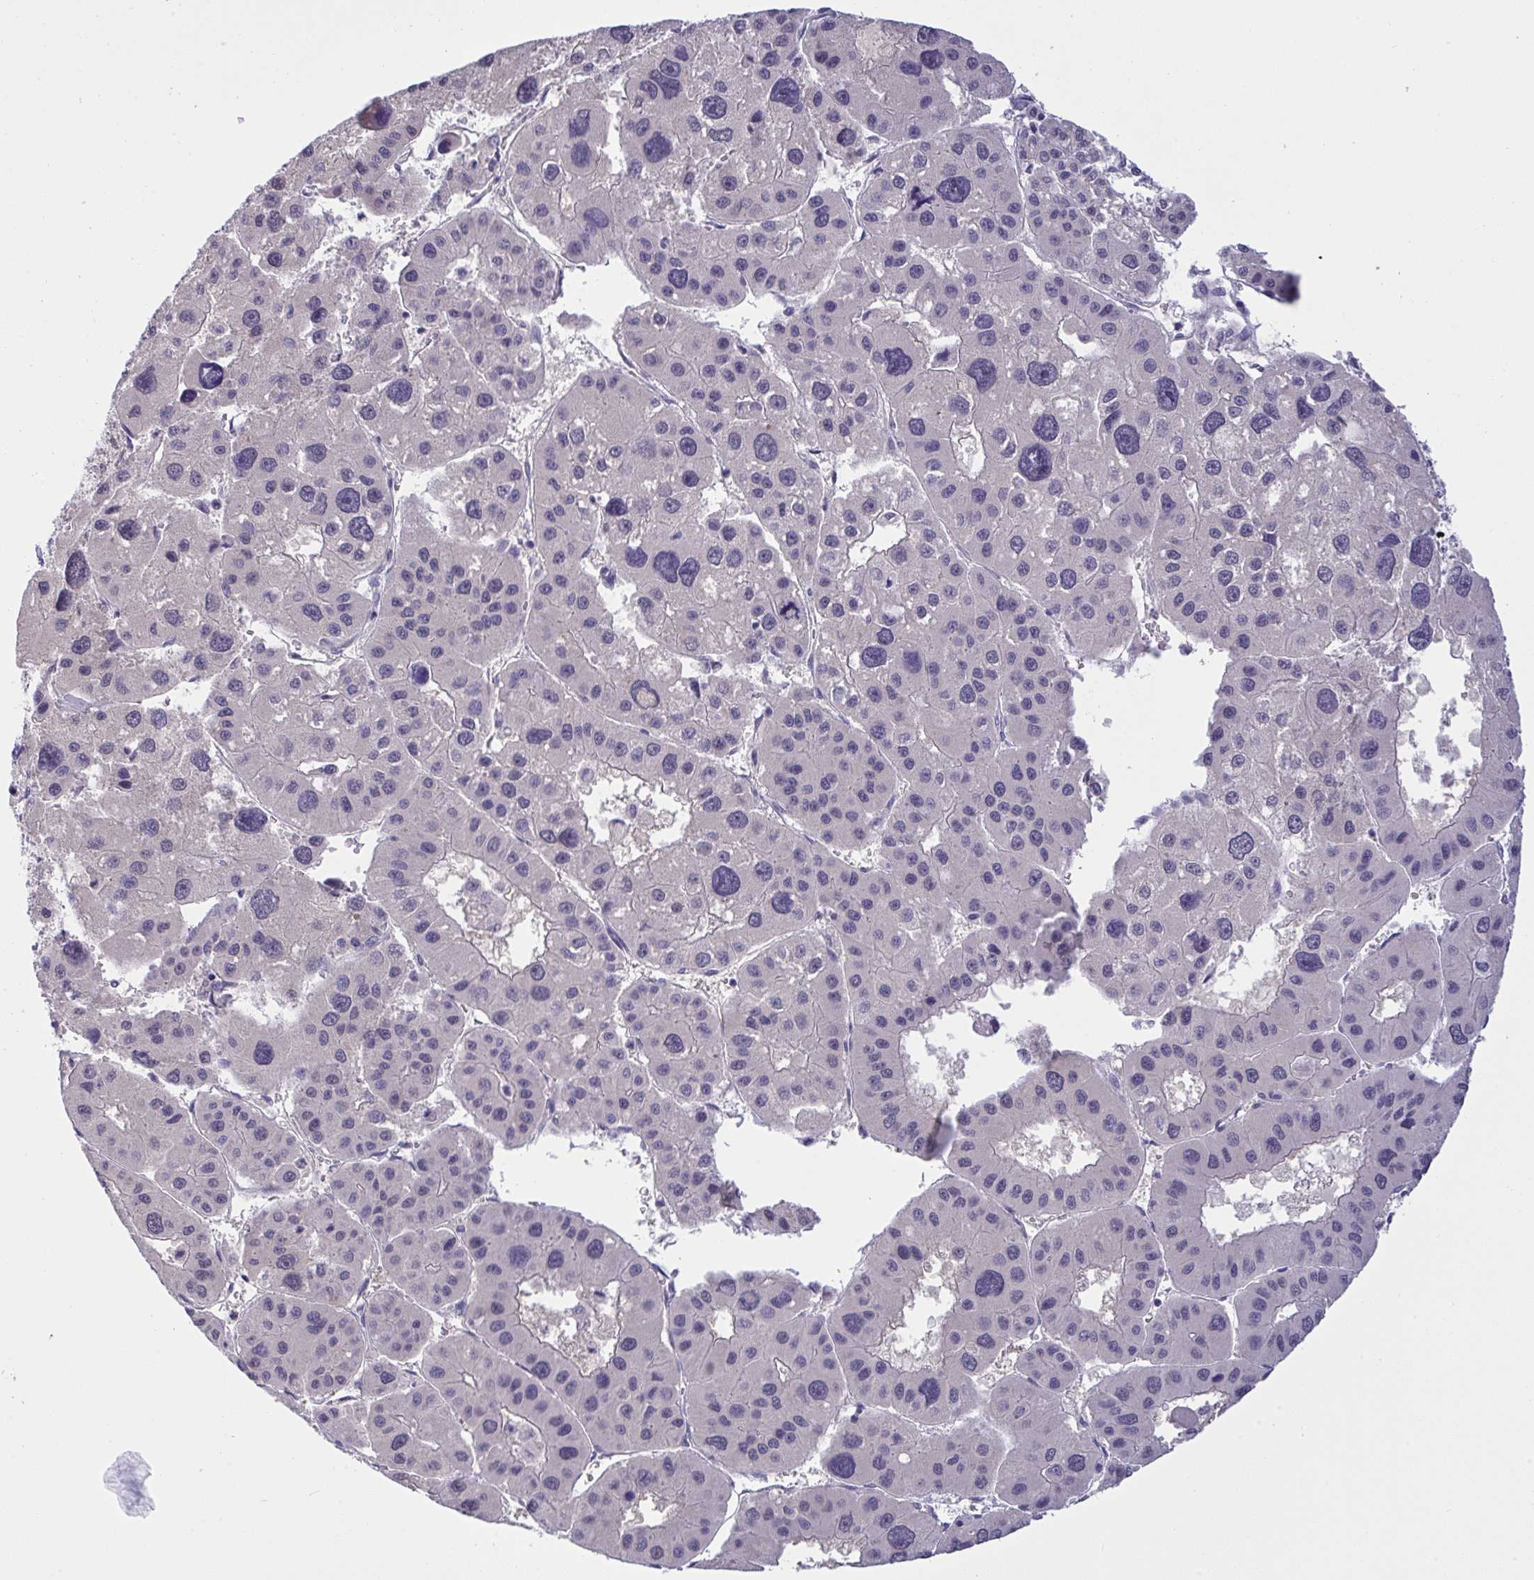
{"staining": {"intensity": "negative", "quantity": "none", "location": "none"}, "tissue": "liver cancer", "cell_type": "Tumor cells", "image_type": "cancer", "snomed": [{"axis": "morphology", "description": "Carcinoma, Hepatocellular, NOS"}, {"axis": "topography", "description": "Liver"}], "caption": "Protein analysis of liver cancer (hepatocellular carcinoma) exhibits no significant positivity in tumor cells. (DAB immunohistochemistry with hematoxylin counter stain).", "gene": "TMEM41A", "patient": {"sex": "male", "age": 73}}